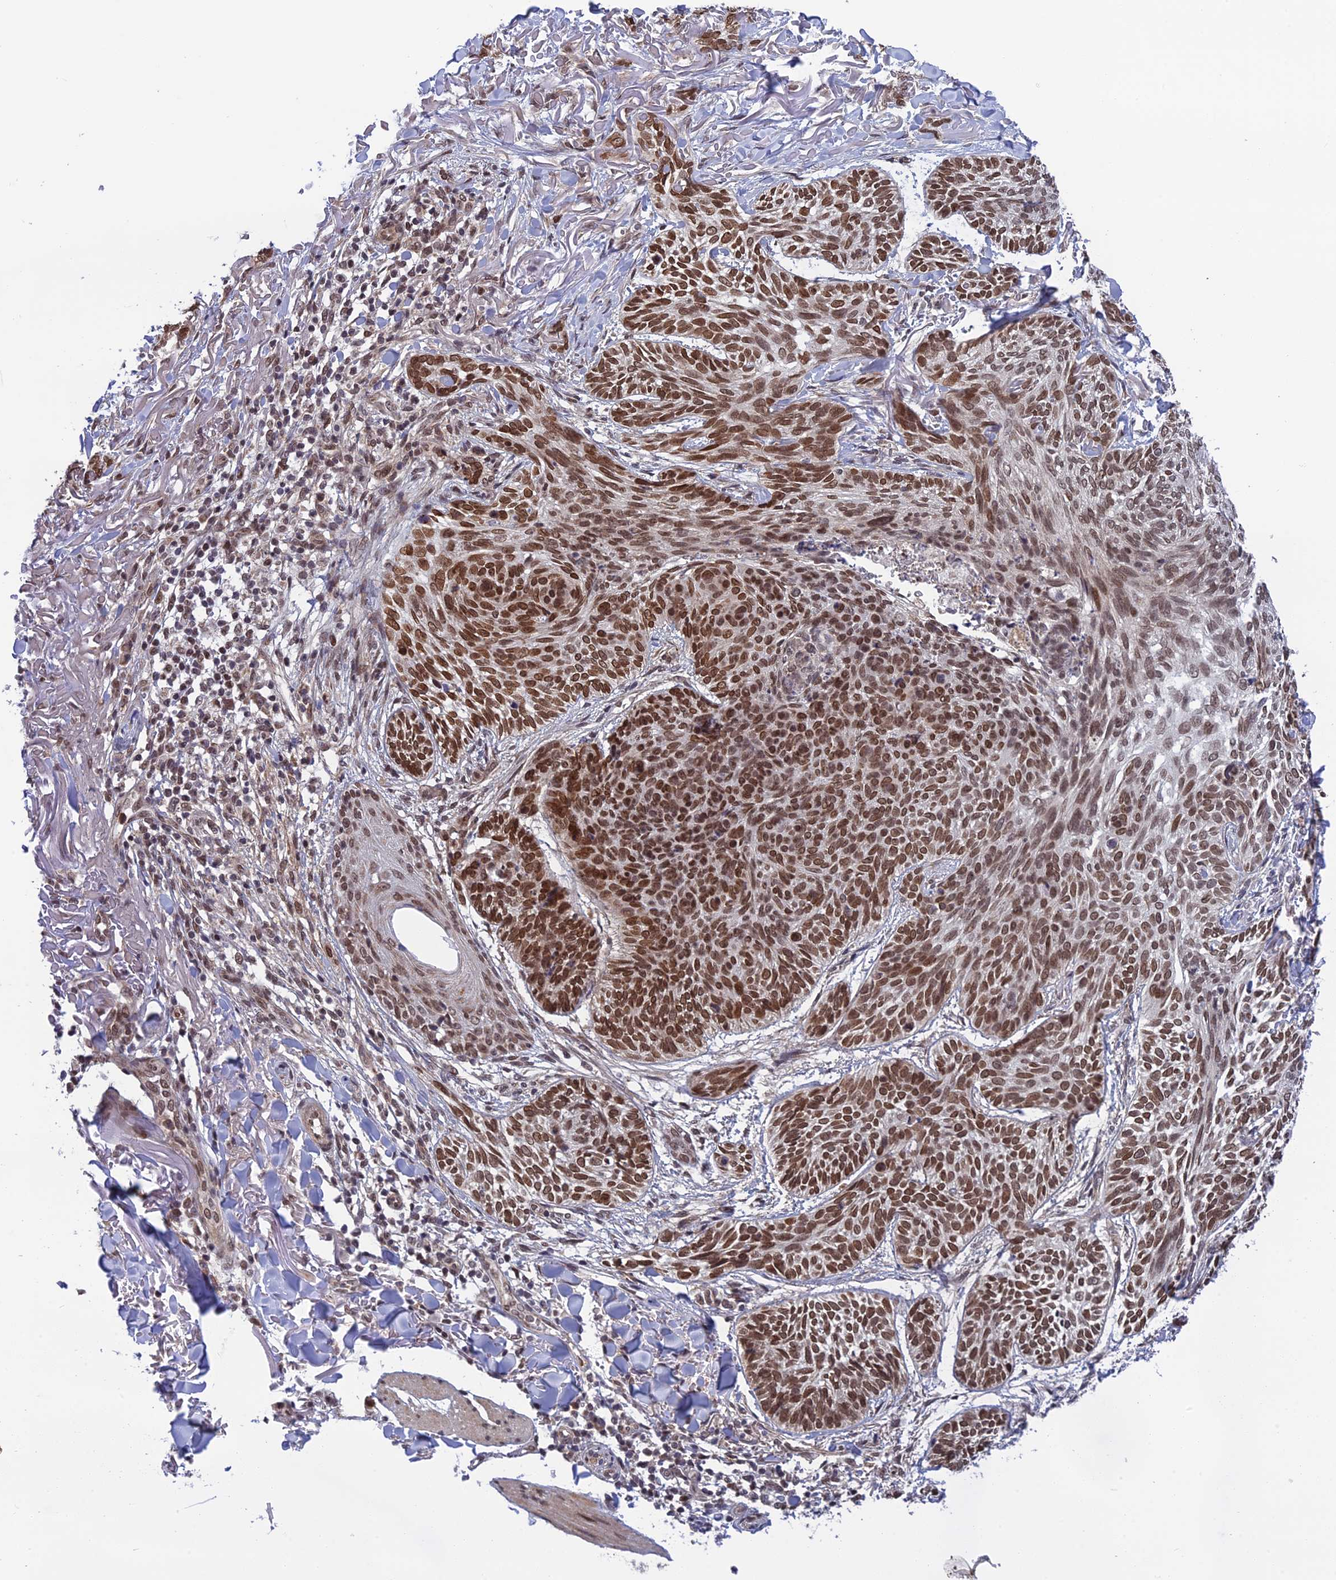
{"staining": {"intensity": "moderate", "quantity": ">75%", "location": "nuclear"}, "tissue": "skin cancer", "cell_type": "Tumor cells", "image_type": "cancer", "snomed": [{"axis": "morphology", "description": "Normal tissue, NOS"}, {"axis": "morphology", "description": "Basal cell carcinoma"}, {"axis": "topography", "description": "Skin"}], "caption": "Immunohistochemistry histopathology image of human skin cancer stained for a protein (brown), which displays medium levels of moderate nuclear positivity in approximately >75% of tumor cells.", "gene": "REXO1", "patient": {"sex": "male", "age": 66}}